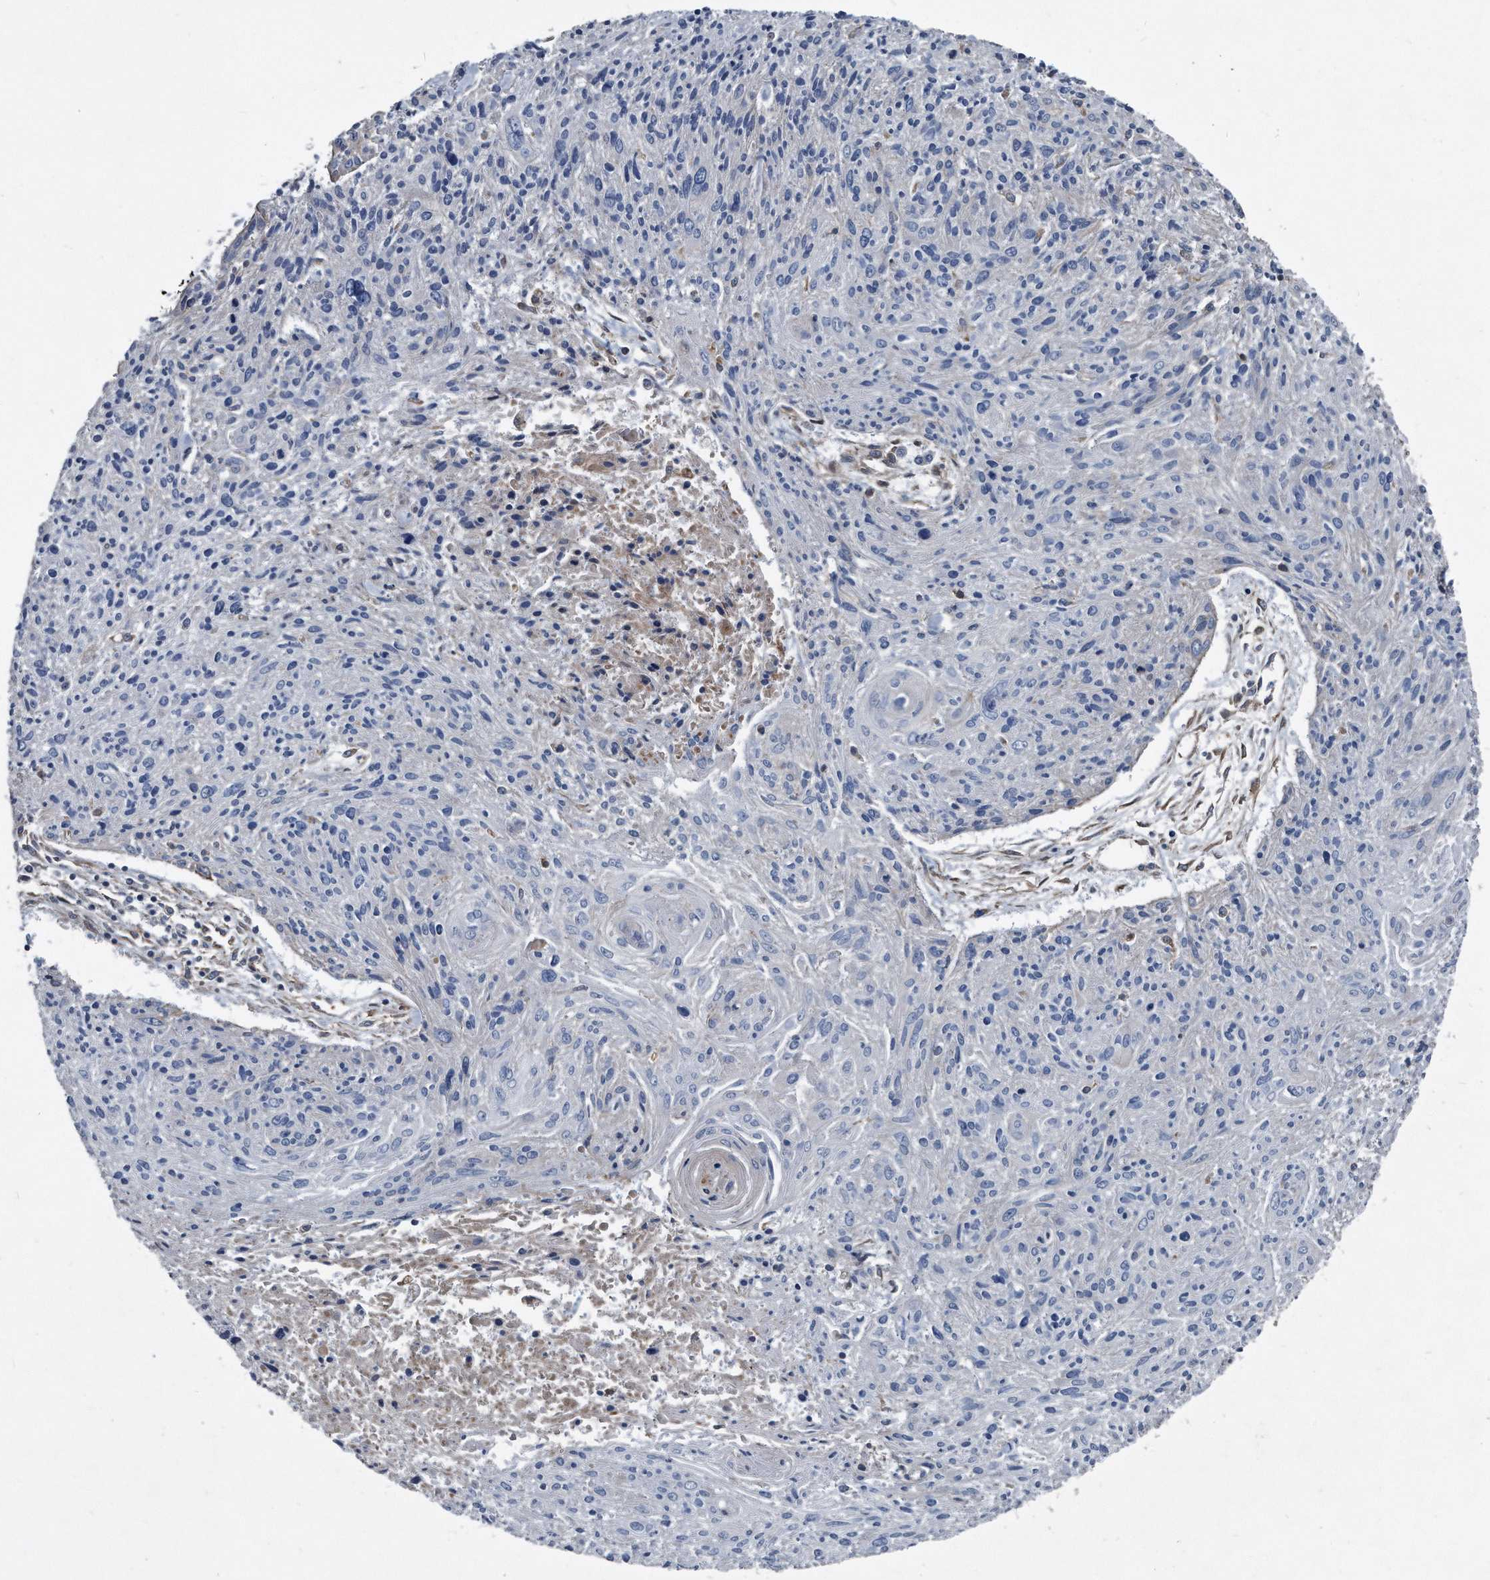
{"staining": {"intensity": "negative", "quantity": "none", "location": "none"}, "tissue": "cervical cancer", "cell_type": "Tumor cells", "image_type": "cancer", "snomed": [{"axis": "morphology", "description": "Squamous cell carcinoma, NOS"}, {"axis": "topography", "description": "Cervix"}], "caption": "High power microscopy image of an immunohistochemistry histopathology image of cervical cancer, revealing no significant positivity in tumor cells.", "gene": "PLEC", "patient": {"sex": "female", "age": 51}}